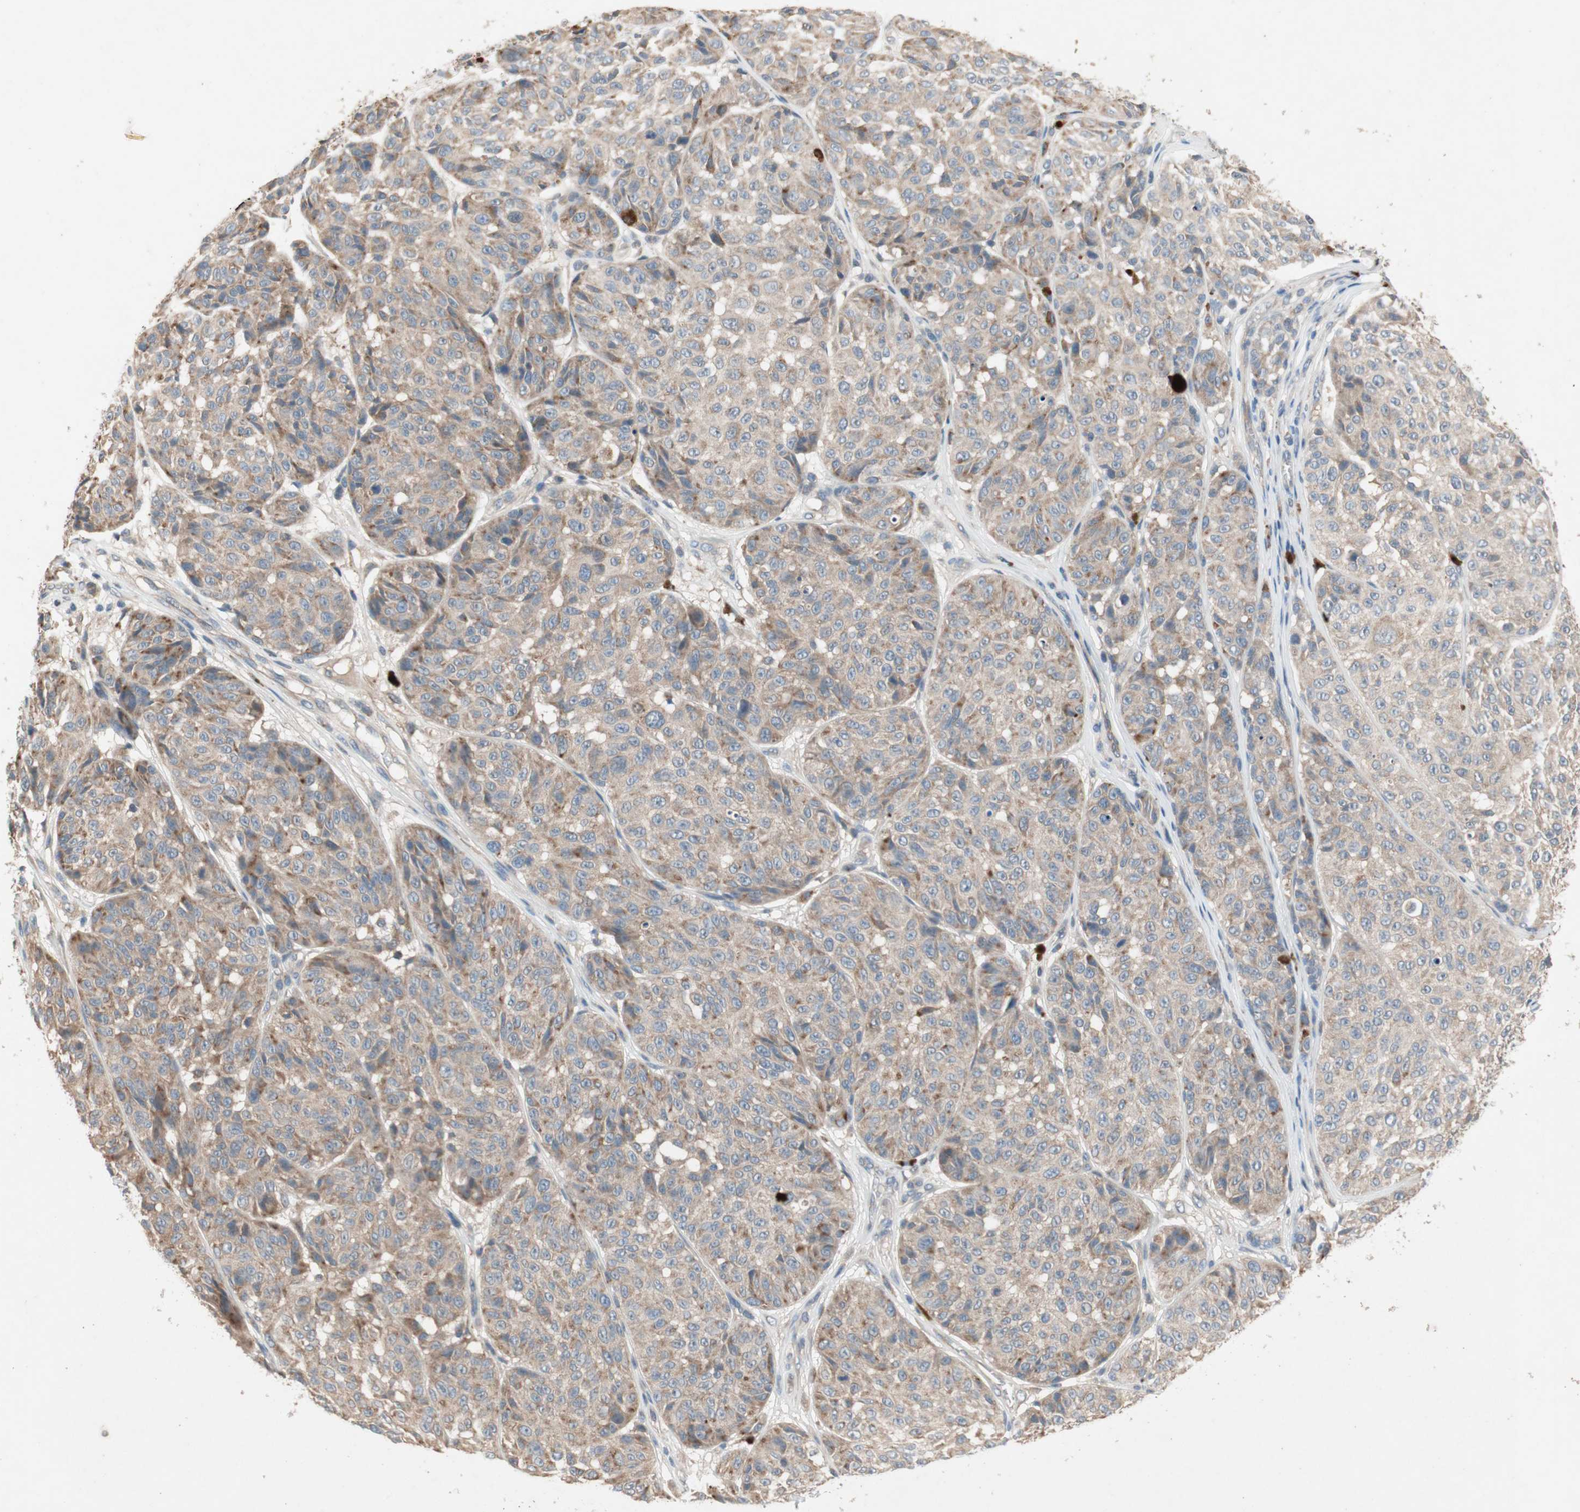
{"staining": {"intensity": "weak", "quantity": ">75%", "location": "cytoplasmic/membranous"}, "tissue": "melanoma", "cell_type": "Tumor cells", "image_type": "cancer", "snomed": [{"axis": "morphology", "description": "Malignant melanoma, NOS"}, {"axis": "topography", "description": "Skin"}], "caption": "Melanoma stained with a brown dye demonstrates weak cytoplasmic/membranous positive positivity in about >75% of tumor cells.", "gene": "NCLN", "patient": {"sex": "female", "age": 46}}